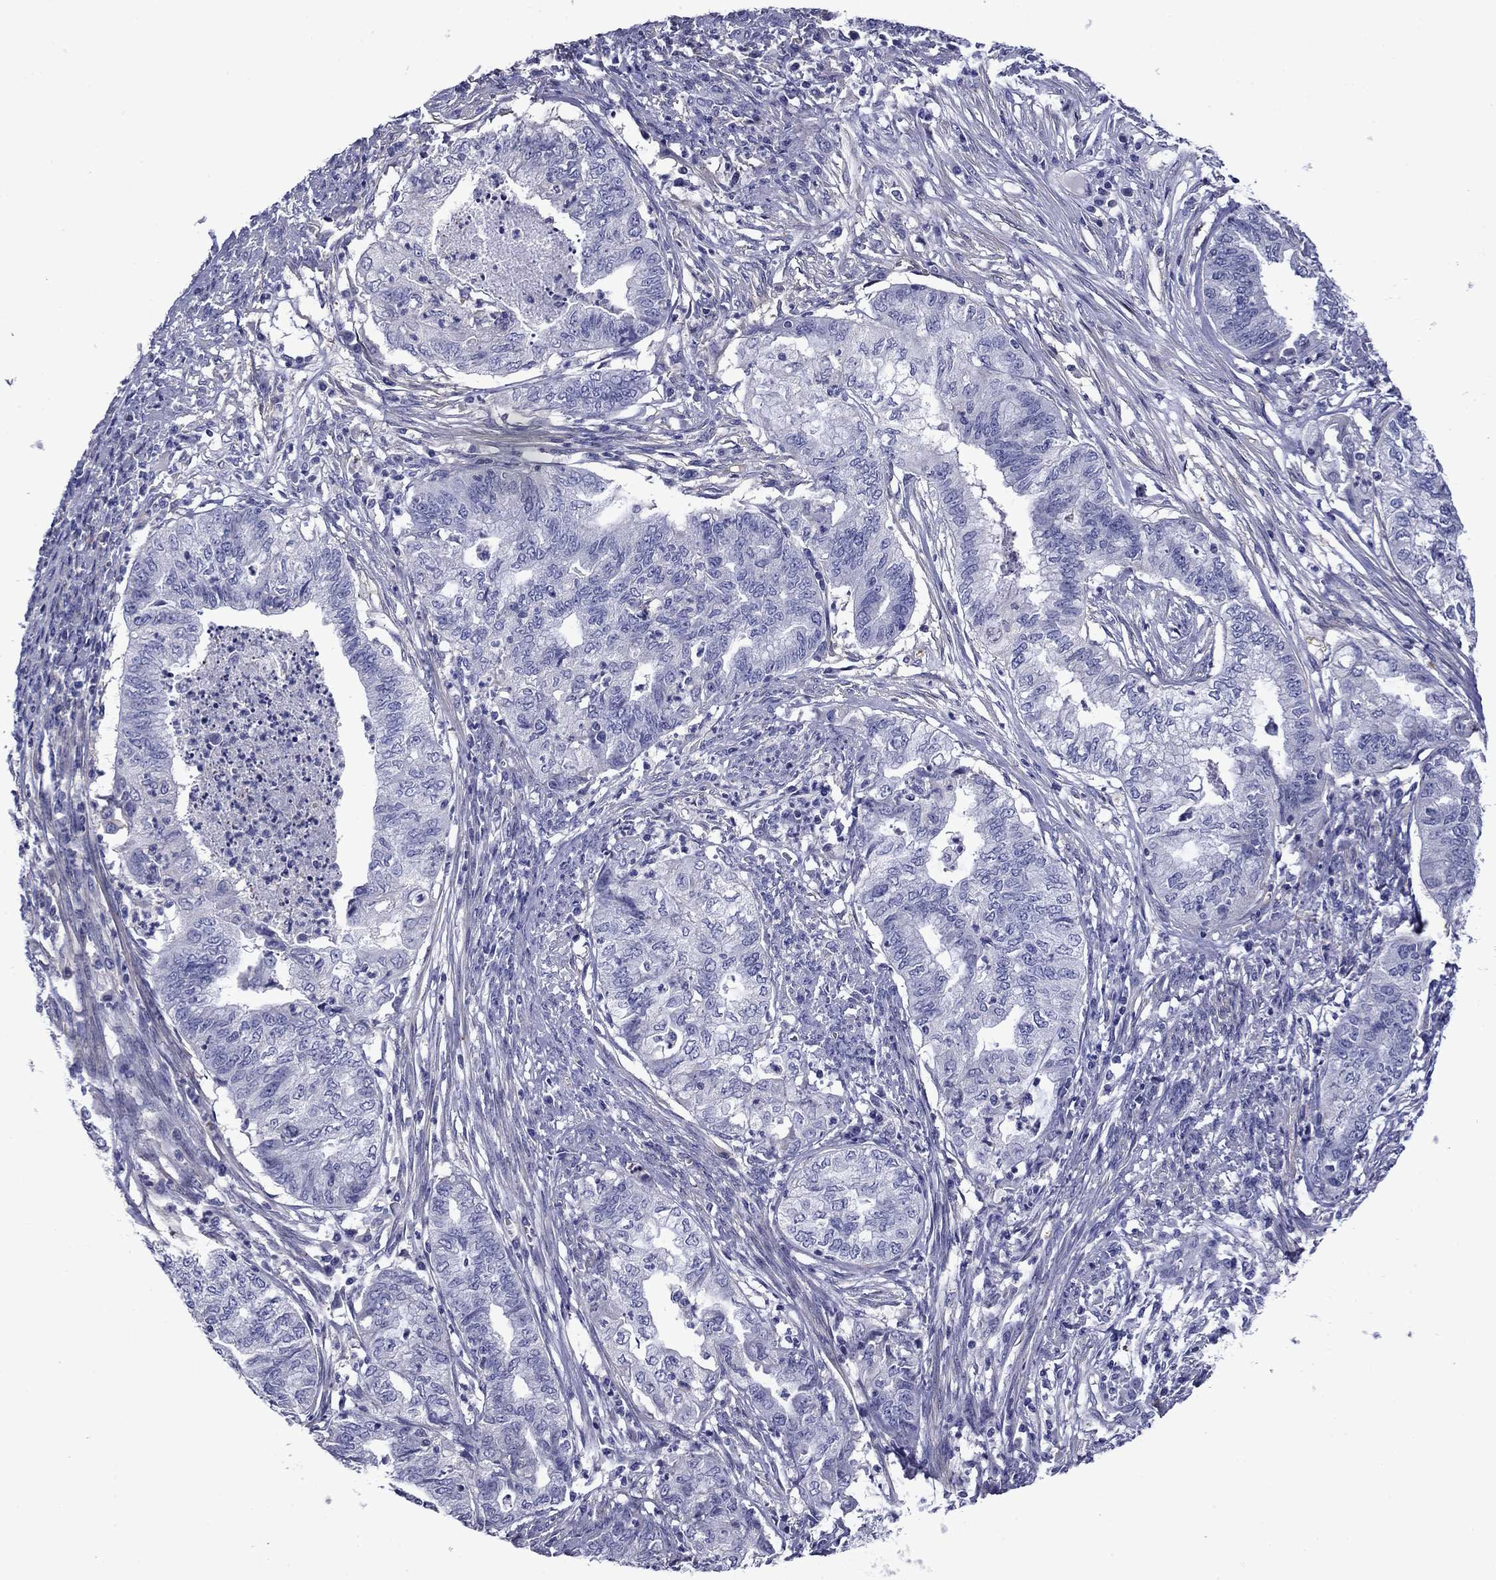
{"staining": {"intensity": "negative", "quantity": "none", "location": "none"}, "tissue": "endometrial cancer", "cell_type": "Tumor cells", "image_type": "cancer", "snomed": [{"axis": "morphology", "description": "Adenocarcinoma, NOS"}, {"axis": "topography", "description": "Endometrium"}], "caption": "The image exhibits no staining of tumor cells in endometrial cancer (adenocarcinoma).", "gene": "CNDP1", "patient": {"sex": "female", "age": 79}}